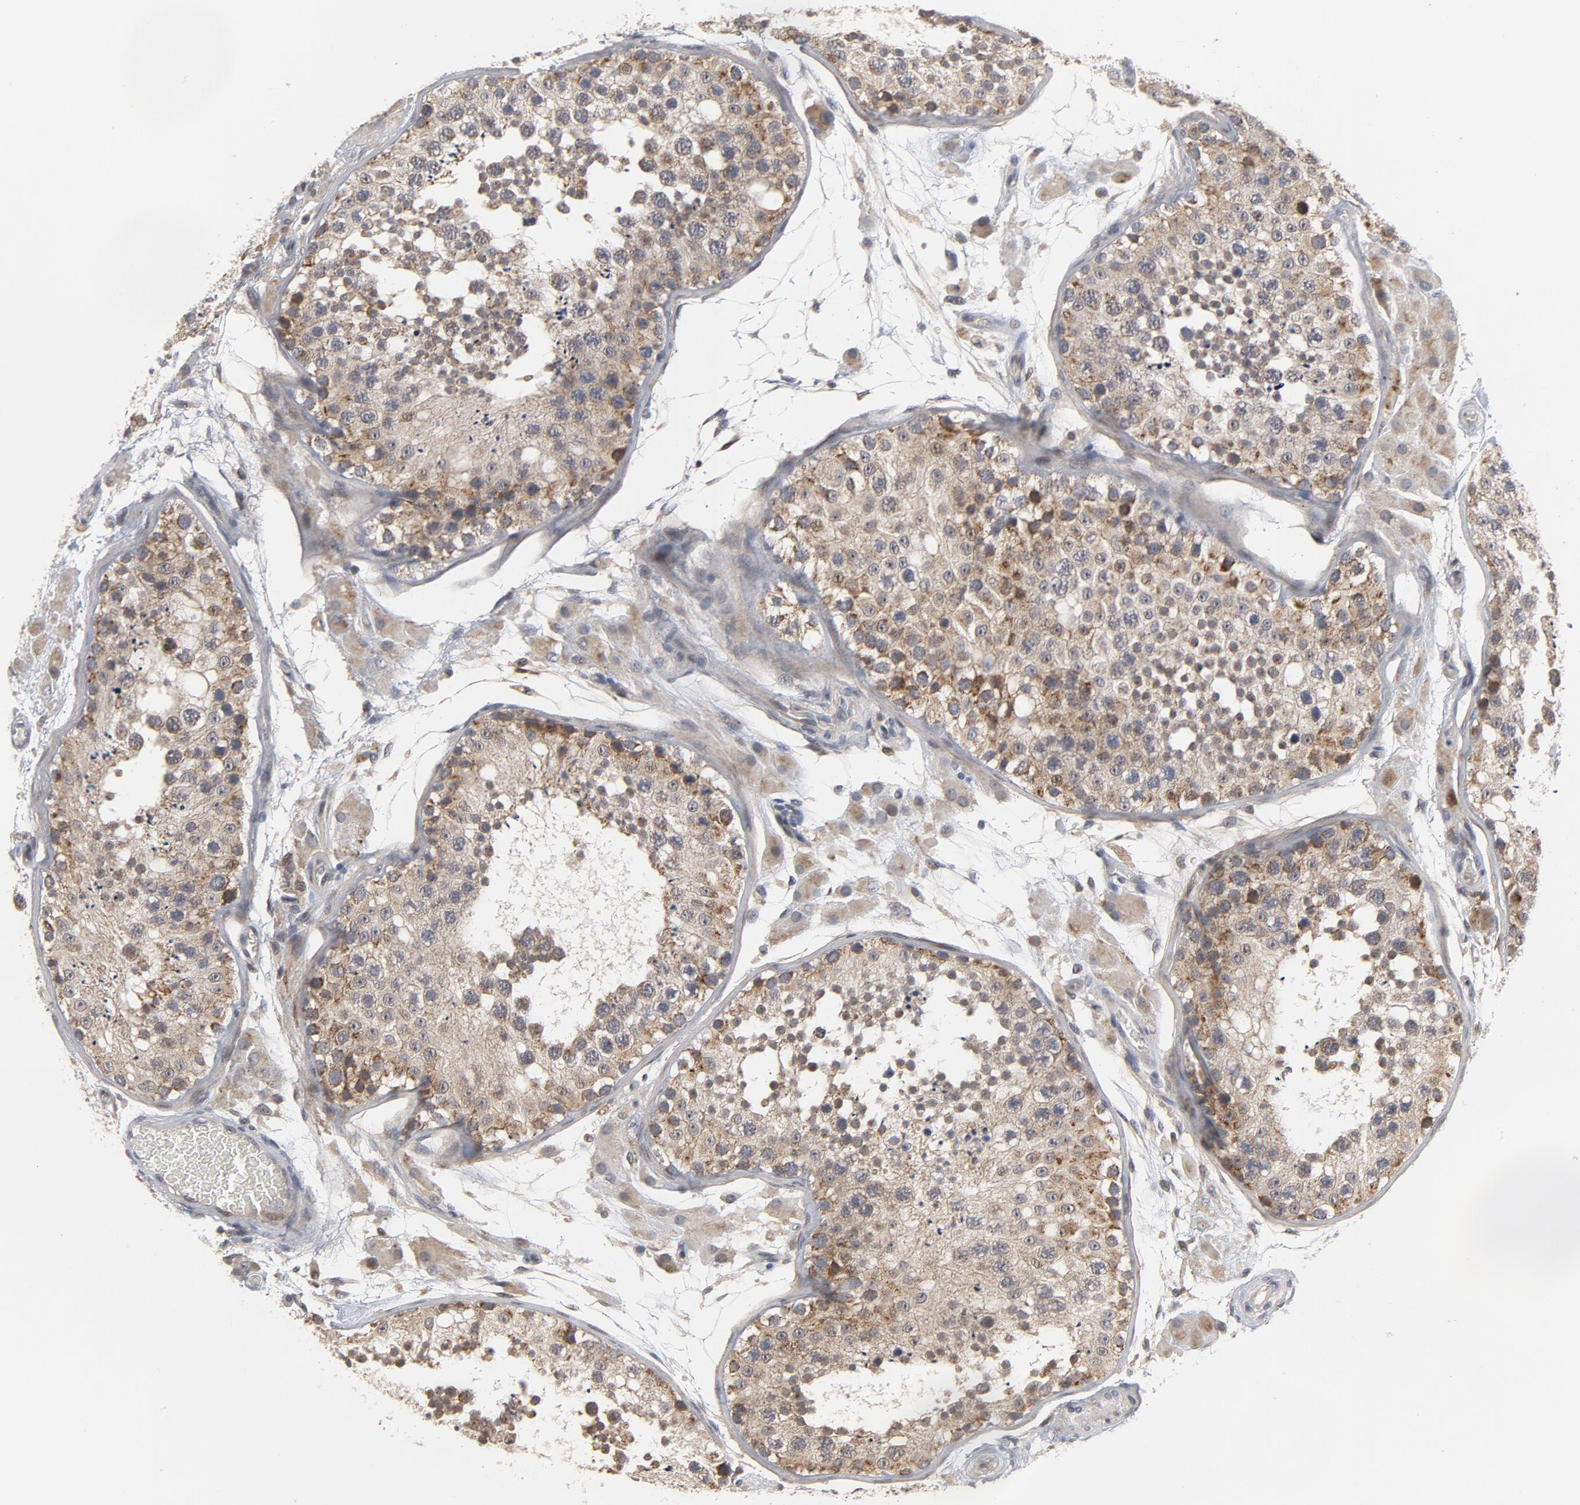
{"staining": {"intensity": "moderate", "quantity": "25%-75%", "location": "cytoplasmic/membranous"}, "tissue": "testis", "cell_type": "Cells in seminiferous ducts", "image_type": "normal", "snomed": [{"axis": "morphology", "description": "Normal tissue, NOS"}, {"axis": "topography", "description": "Testis"}], "caption": "Testis stained with DAB (3,3'-diaminobenzidine) immunohistochemistry displays medium levels of moderate cytoplasmic/membranous positivity in about 25%-75% of cells in seminiferous ducts.", "gene": "PPP1R1B", "patient": {"sex": "male", "age": 26}}